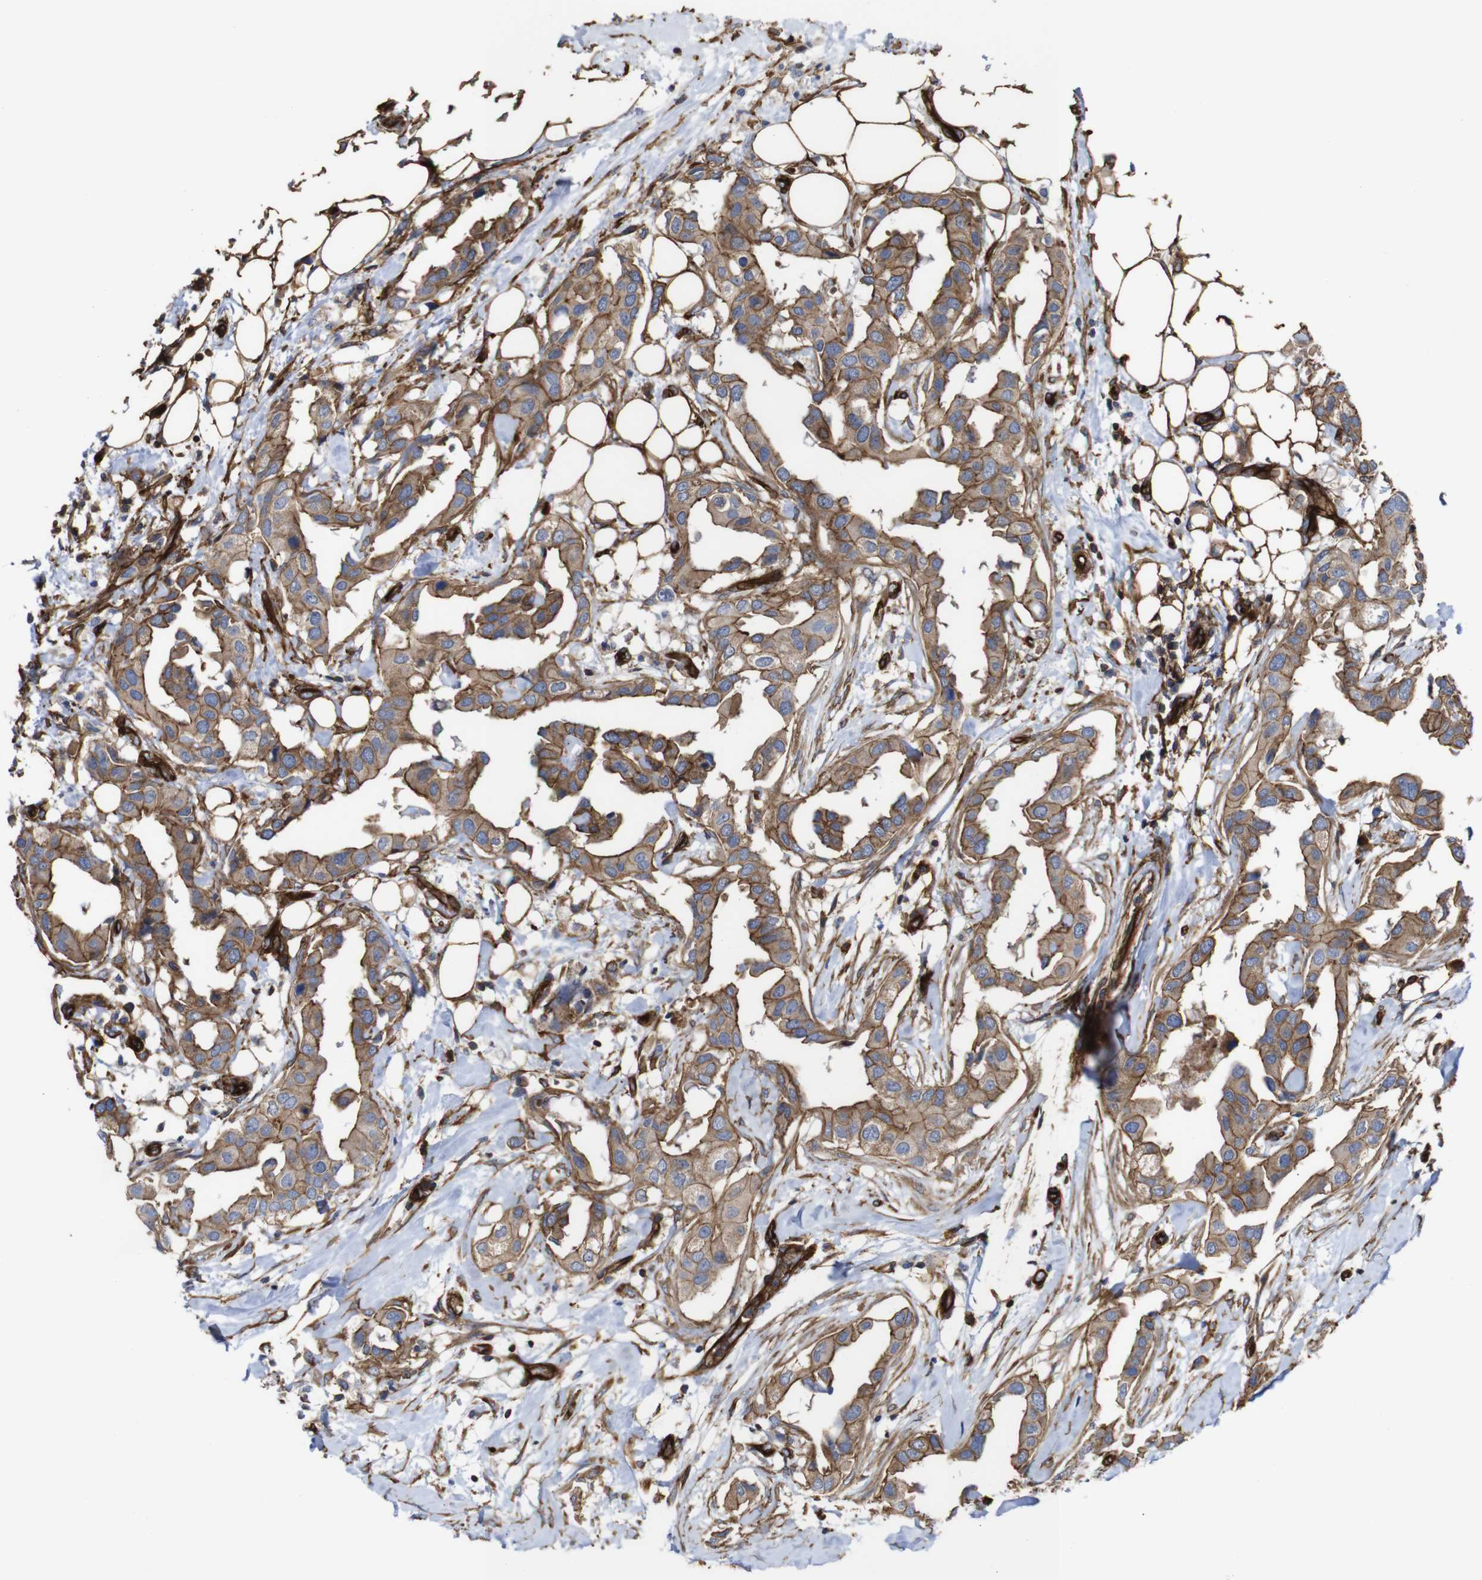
{"staining": {"intensity": "moderate", "quantity": ">75%", "location": "cytoplasmic/membranous"}, "tissue": "breast cancer", "cell_type": "Tumor cells", "image_type": "cancer", "snomed": [{"axis": "morphology", "description": "Duct carcinoma"}, {"axis": "topography", "description": "Breast"}], "caption": "This histopathology image reveals IHC staining of human breast intraductal carcinoma, with medium moderate cytoplasmic/membranous staining in approximately >75% of tumor cells.", "gene": "SPTBN1", "patient": {"sex": "female", "age": 40}}